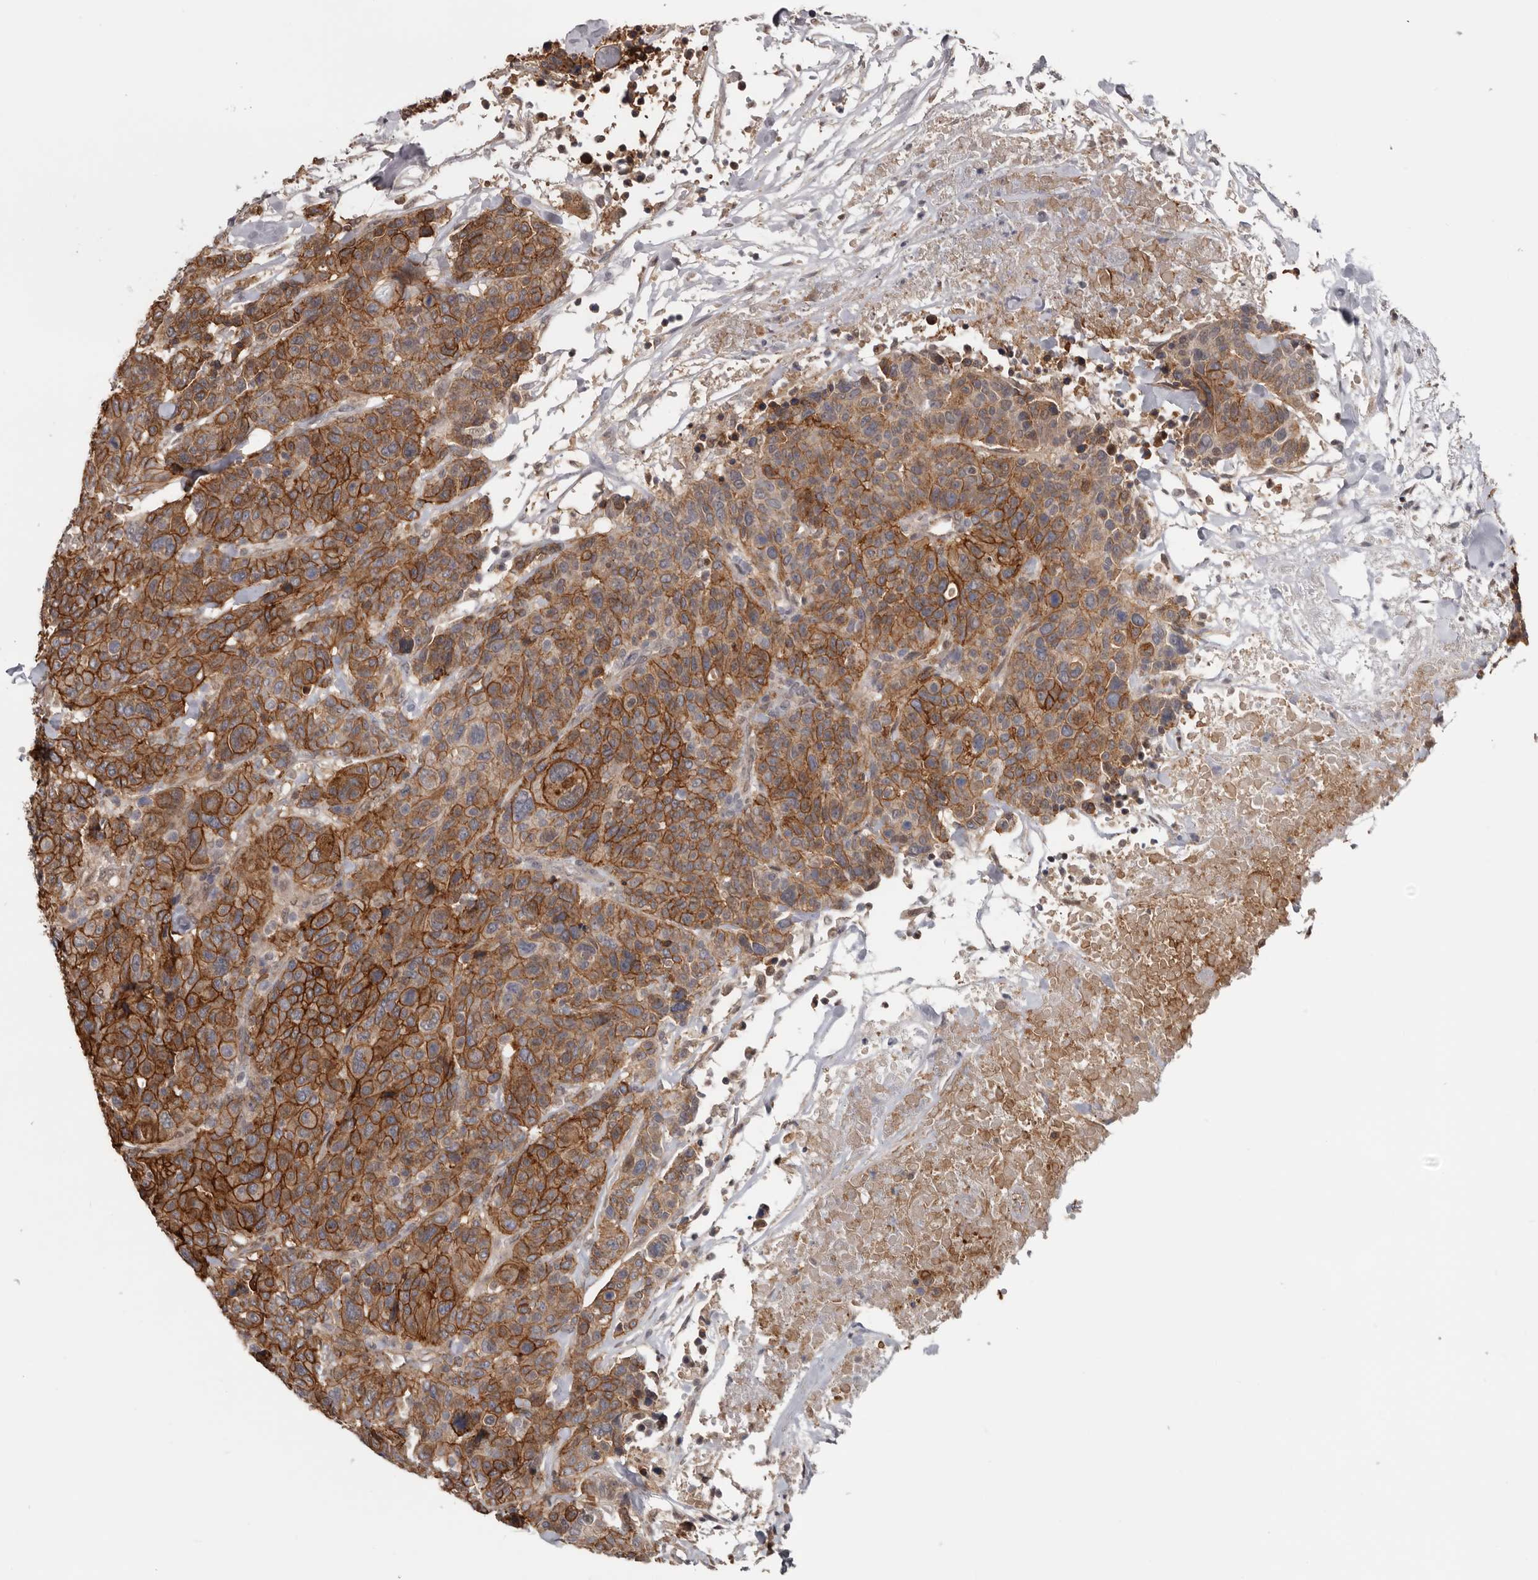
{"staining": {"intensity": "strong", "quantity": ">75%", "location": "cytoplasmic/membranous"}, "tissue": "breast cancer", "cell_type": "Tumor cells", "image_type": "cancer", "snomed": [{"axis": "morphology", "description": "Duct carcinoma"}, {"axis": "topography", "description": "Breast"}], "caption": "DAB (3,3'-diaminobenzidine) immunohistochemical staining of breast intraductal carcinoma demonstrates strong cytoplasmic/membranous protein staining in approximately >75% of tumor cells.", "gene": "MOGAT2", "patient": {"sex": "female", "age": 37}}